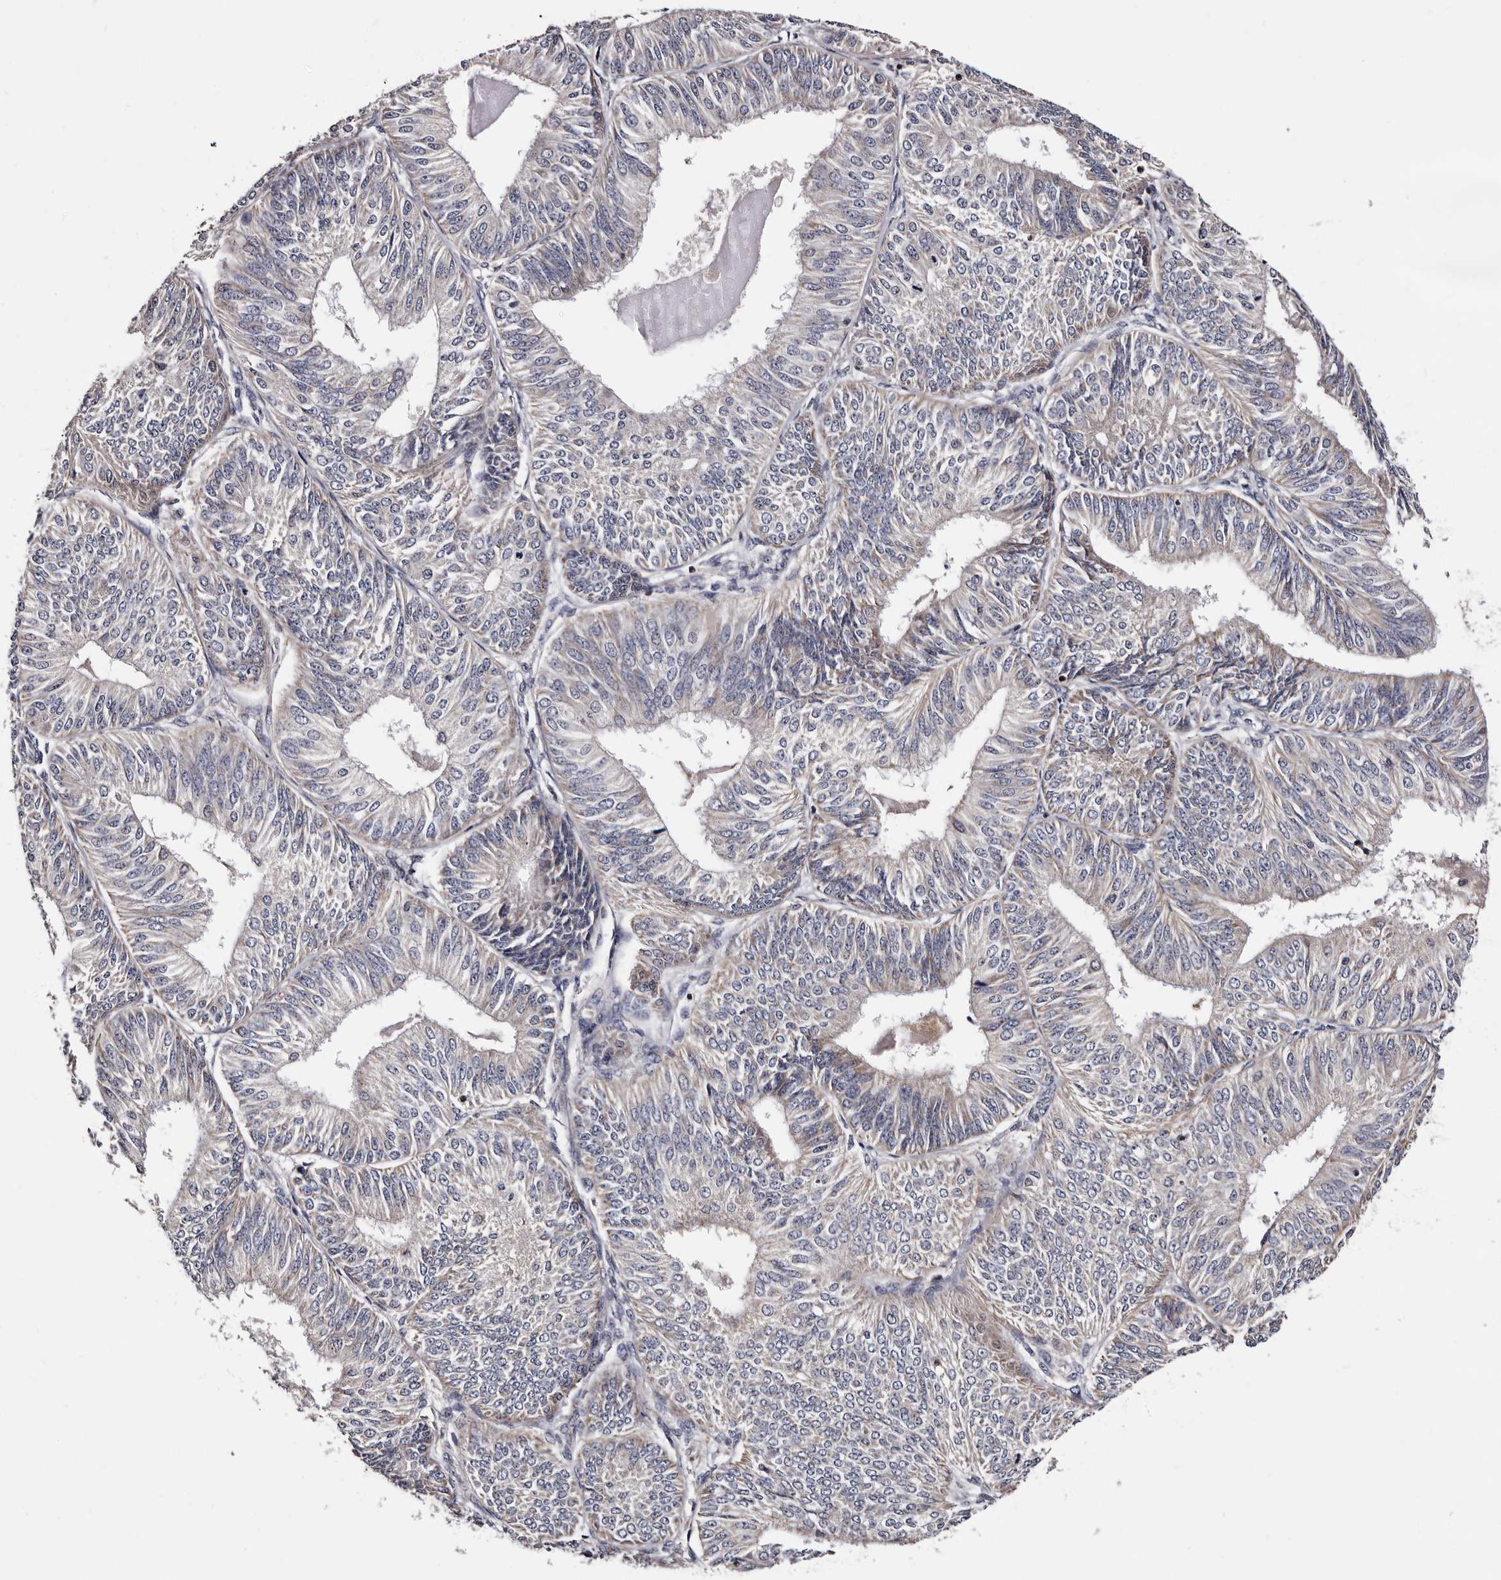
{"staining": {"intensity": "negative", "quantity": "none", "location": "none"}, "tissue": "endometrial cancer", "cell_type": "Tumor cells", "image_type": "cancer", "snomed": [{"axis": "morphology", "description": "Adenocarcinoma, NOS"}, {"axis": "topography", "description": "Endometrium"}], "caption": "An image of human endometrial cancer (adenocarcinoma) is negative for staining in tumor cells.", "gene": "TAF4B", "patient": {"sex": "female", "age": 58}}